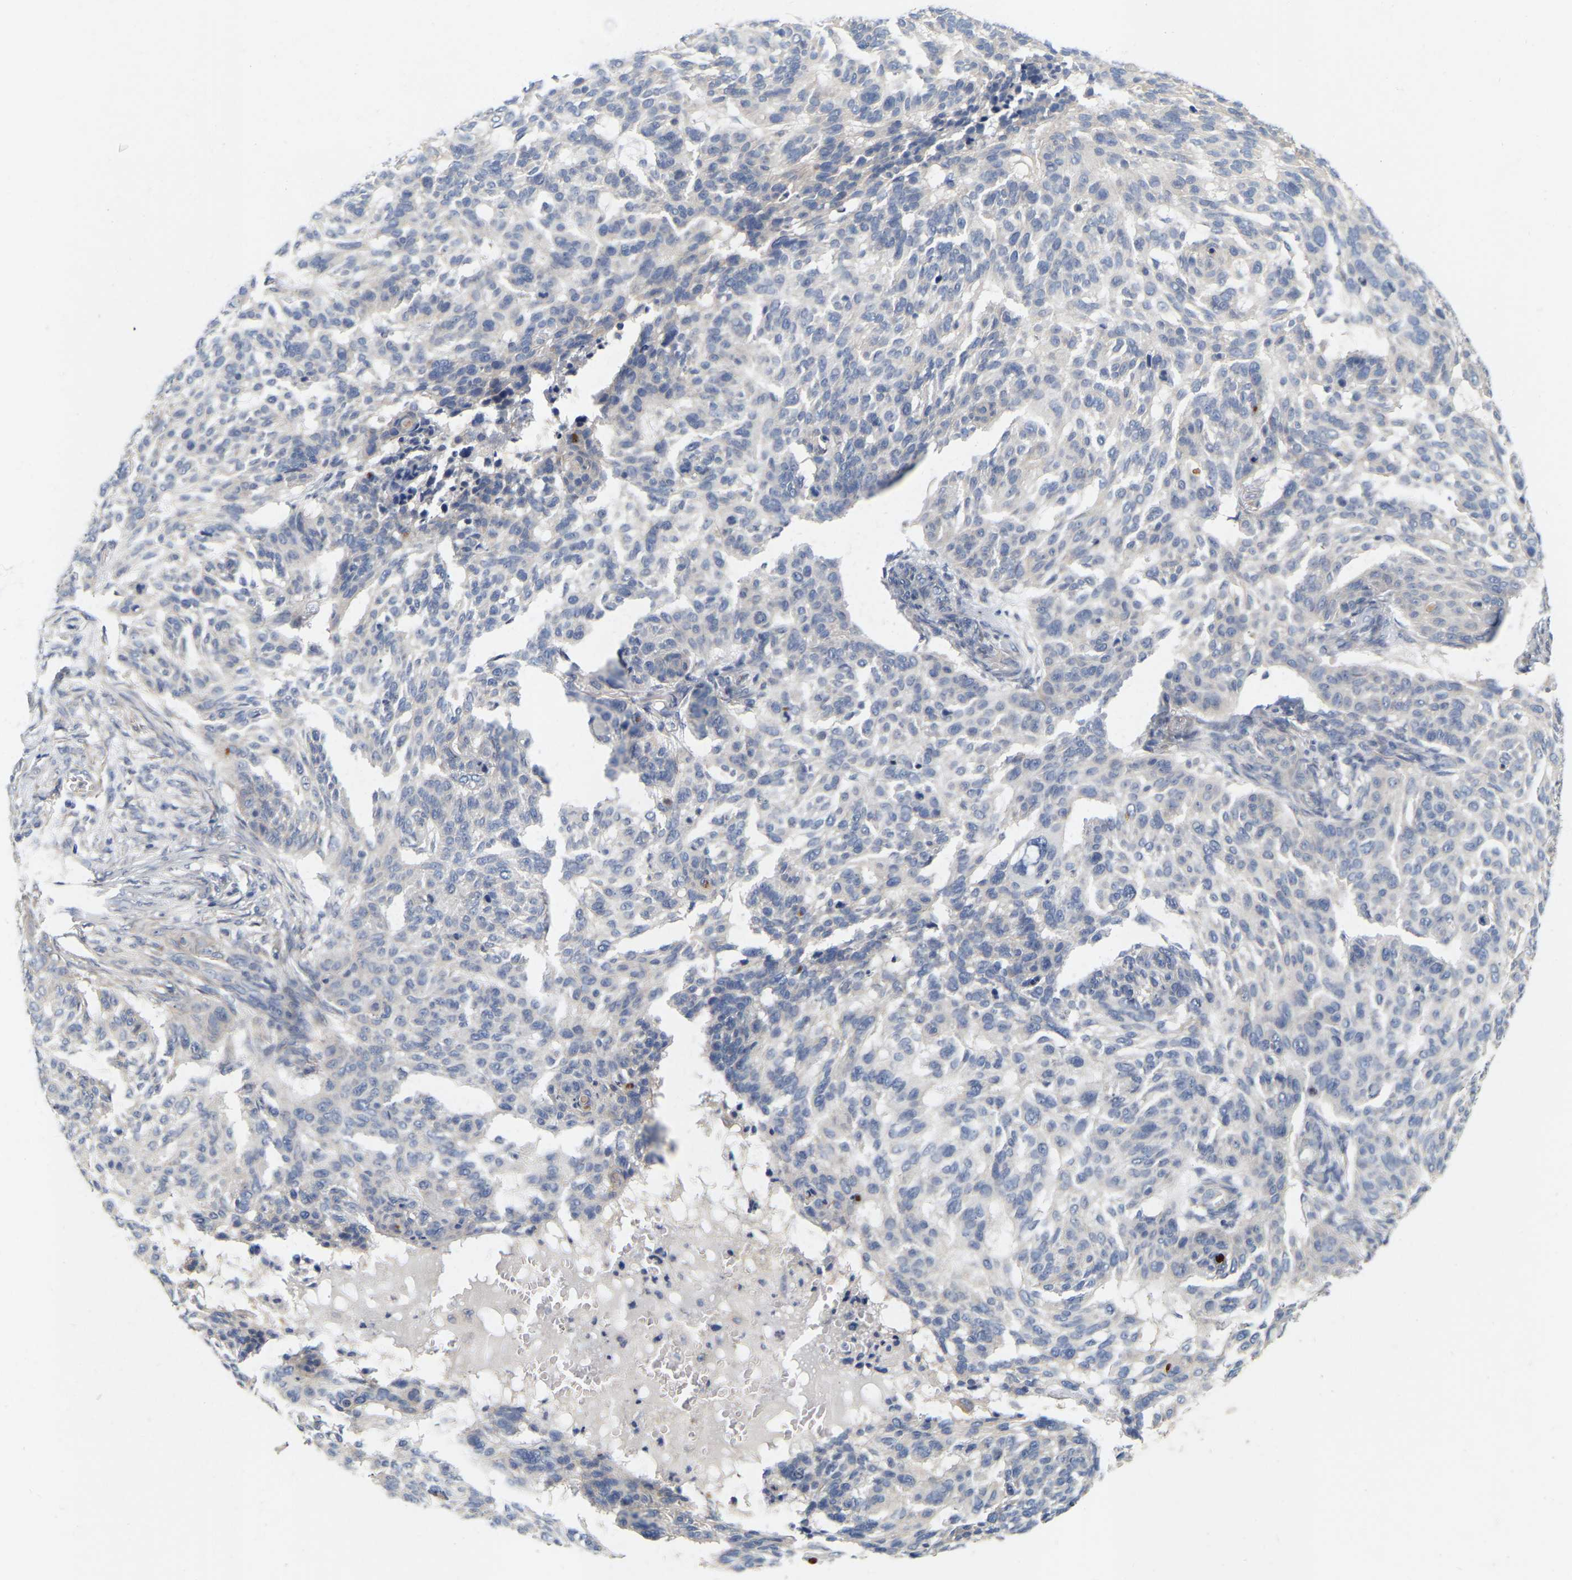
{"staining": {"intensity": "negative", "quantity": "none", "location": "none"}, "tissue": "skin cancer", "cell_type": "Tumor cells", "image_type": "cancer", "snomed": [{"axis": "morphology", "description": "Basal cell carcinoma"}, {"axis": "topography", "description": "Skin"}], "caption": "This is an immunohistochemistry (IHC) histopathology image of skin basal cell carcinoma. There is no positivity in tumor cells.", "gene": "WIPI2", "patient": {"sex": "male", "age": 85}}